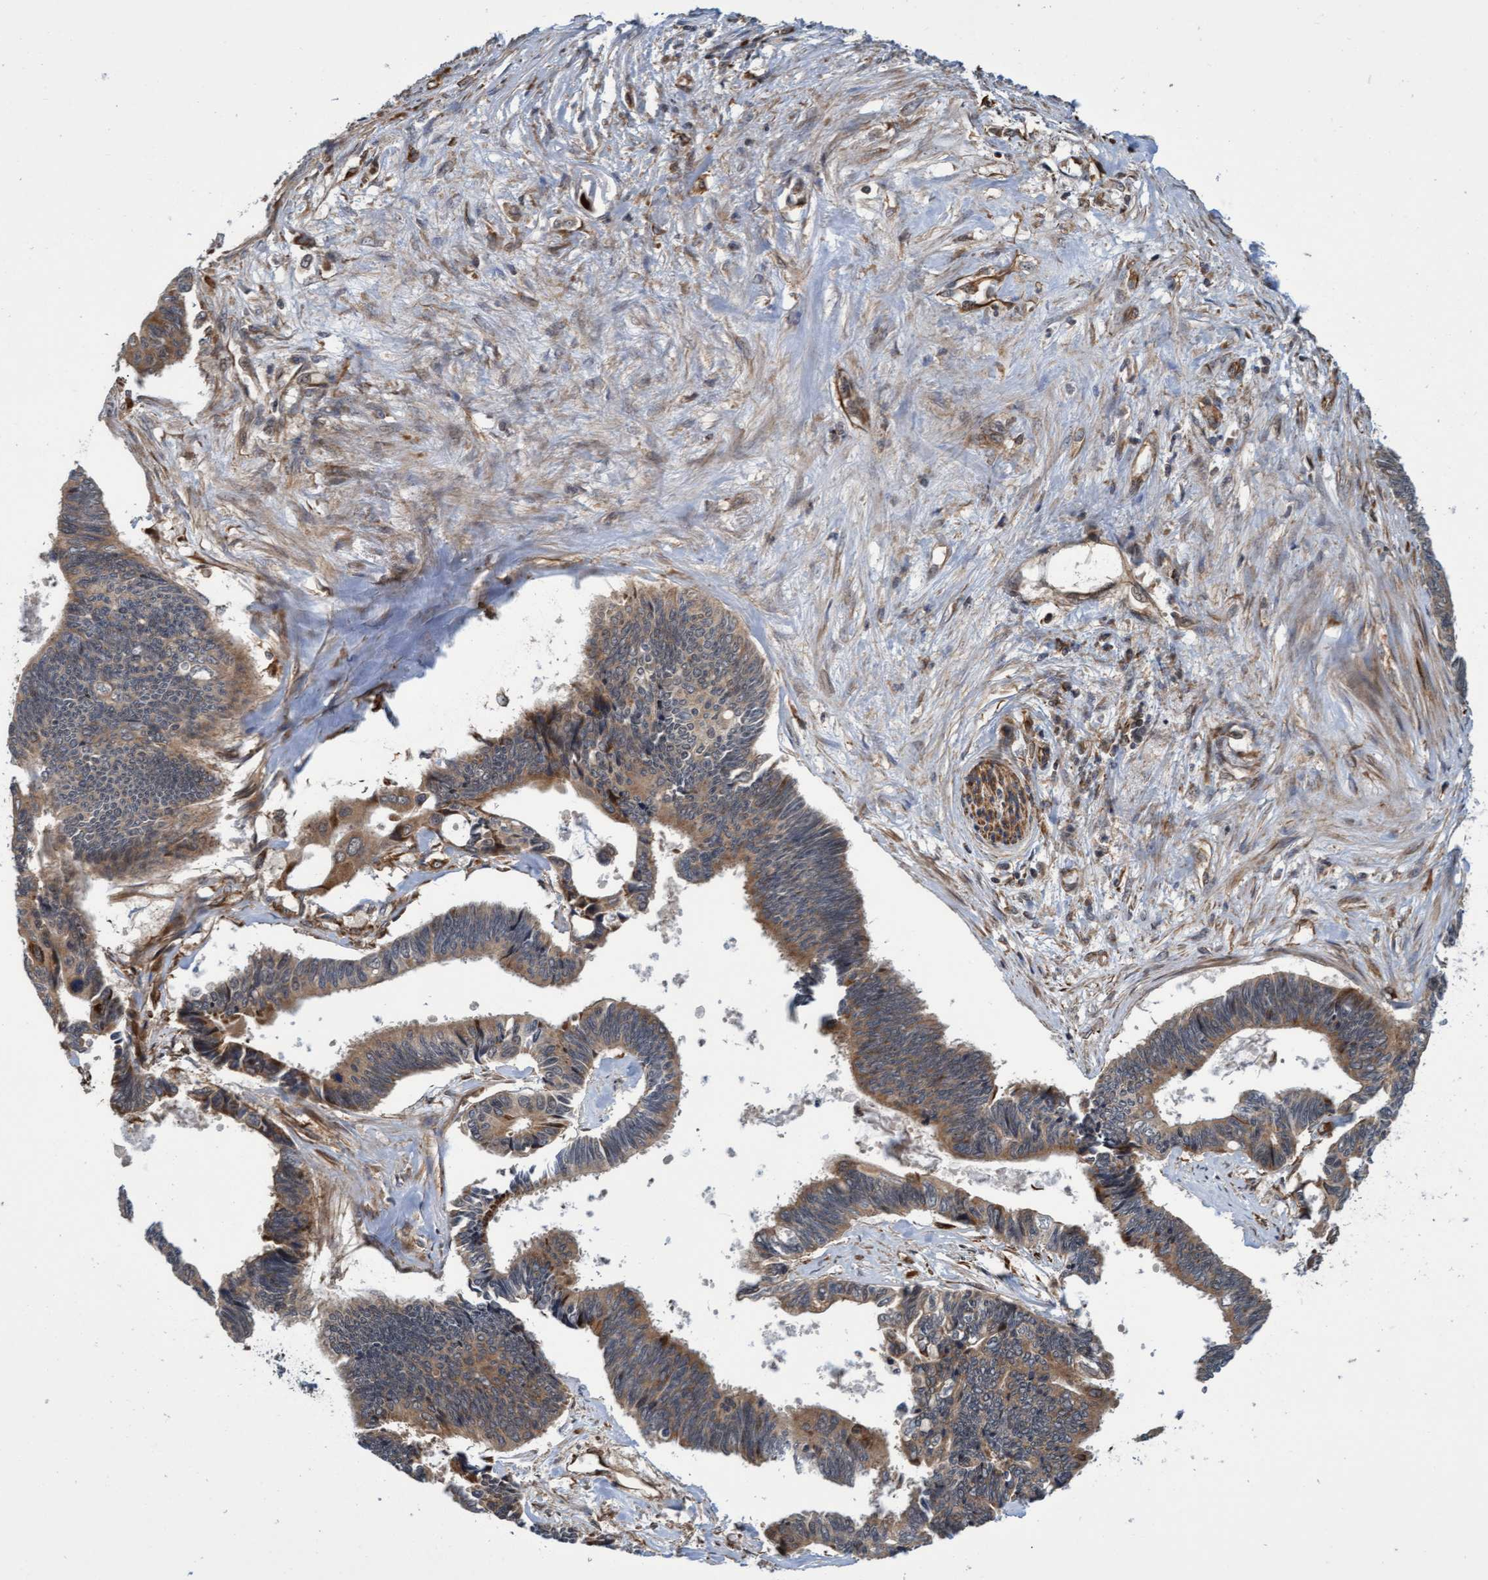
{"staining": {"intensity": "moderate", "quantity": ">75%", "location": "cytoplasmic/membranous"}, "tissue": "pancreatic cancer", "cell_type": "Tumor cells", "image_type": "cancer", "snomed": [{"axis": "morphology", "description": "Adenocarcinoma, NOS"}, {"axis": "topography", "description": "Pancreas"}], "caption": "Protein positivity by immunohistochemistry shows moderate cytoplasmic/membranous expression in about >75% of tumor cells in pancreatic cancer (adenocarcinoma). (IHC, brightfield microscopy, high magnification).", "gene": "TNFRSF10B", "patient": {"sex": "female", "age": 70}}